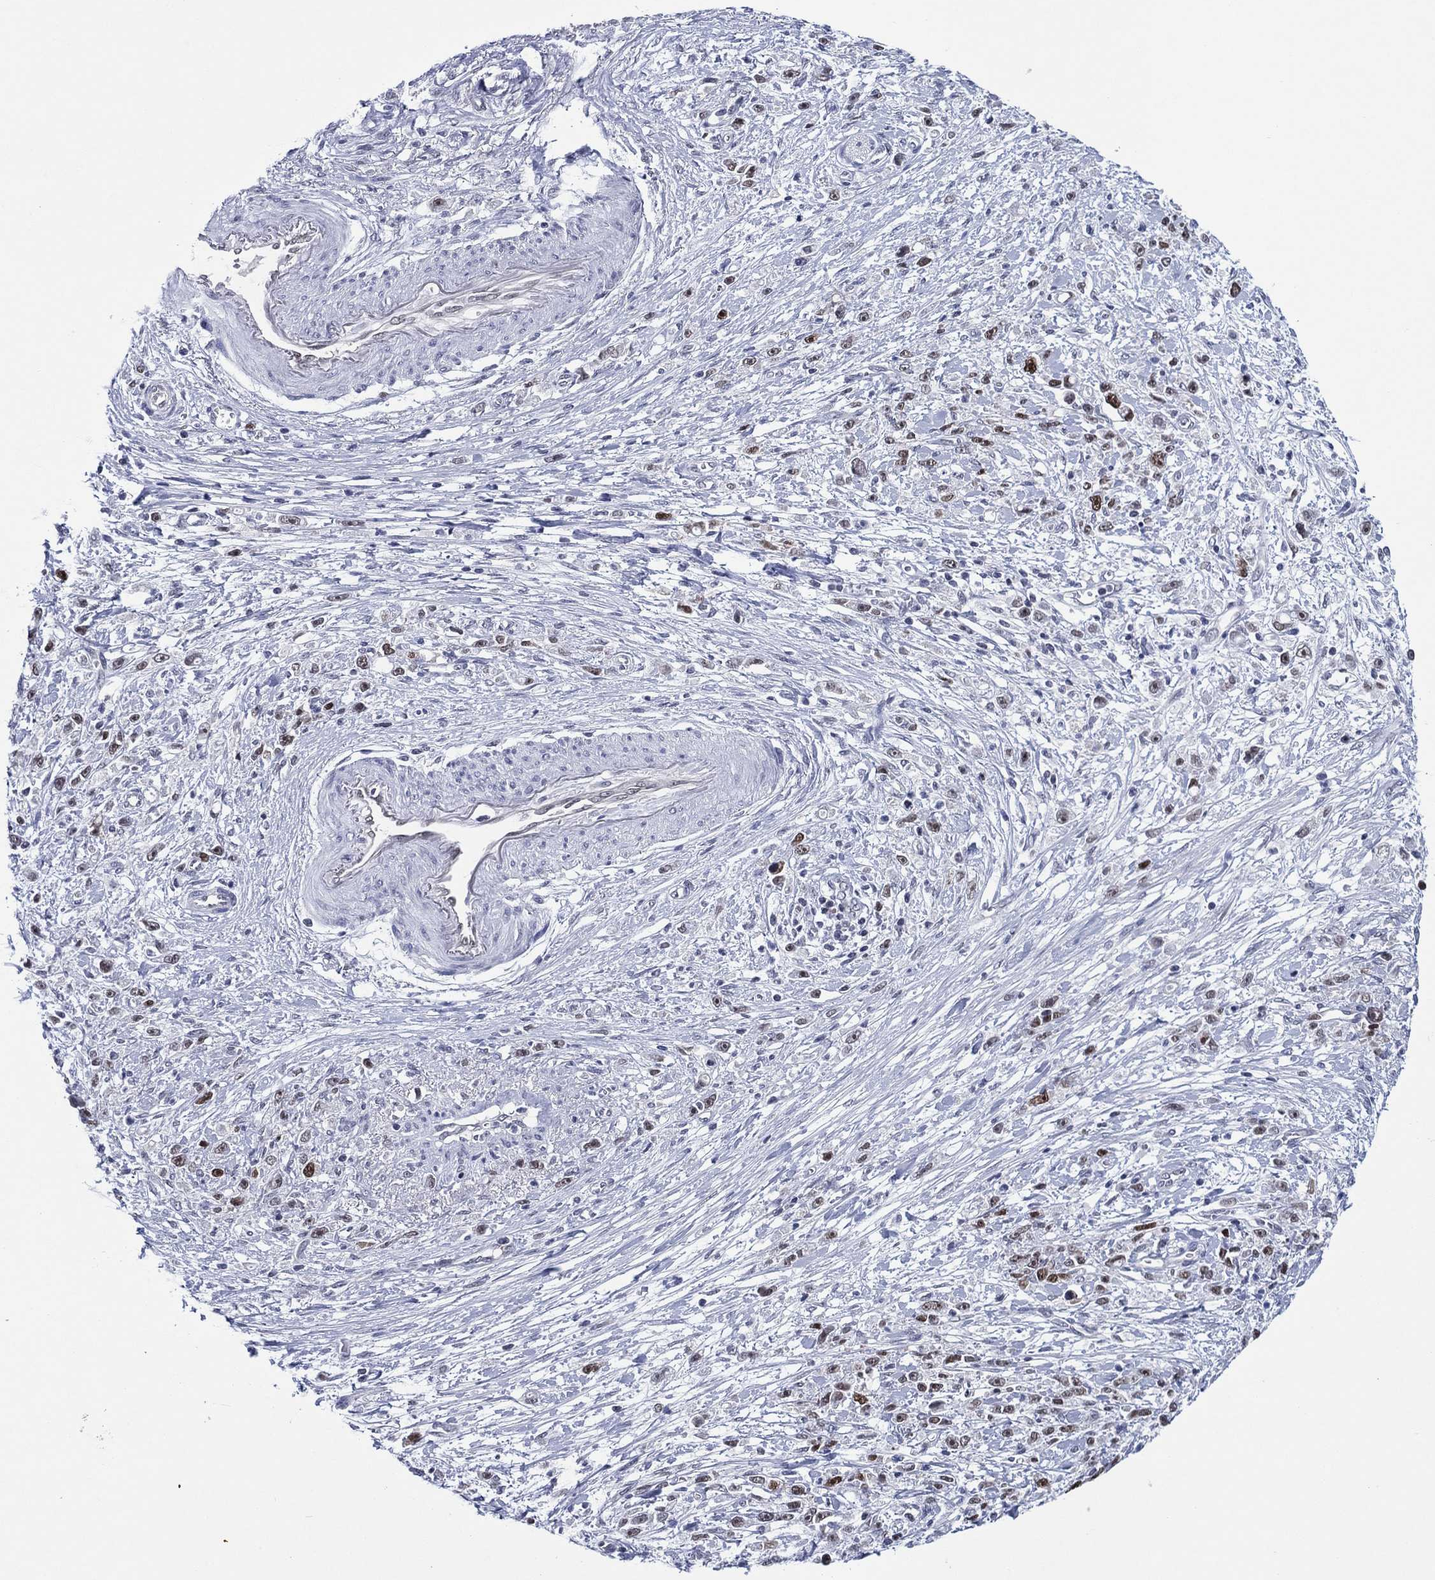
{"staining": {"intensity": "strong", "quantity": "<25%", "location": "nuclear"}, "tissue": "stomach cancer", "cell_type": "Tumor cells", "image_type": "cancer", "snomed": [{"axis": "morphology", "description": "Adenocarcinoma, NOS"}, {"axis": "topography", "description": "Stomach"}], "caption": "High-power microscopy captured an immunohistochemistry histopathology image of stomach adenocarcinoma, revealing strong nuclear positivity in about <25% of tumor cells.", "gene": "GATA6", "patient": {"sex": "female", "age": 59}}